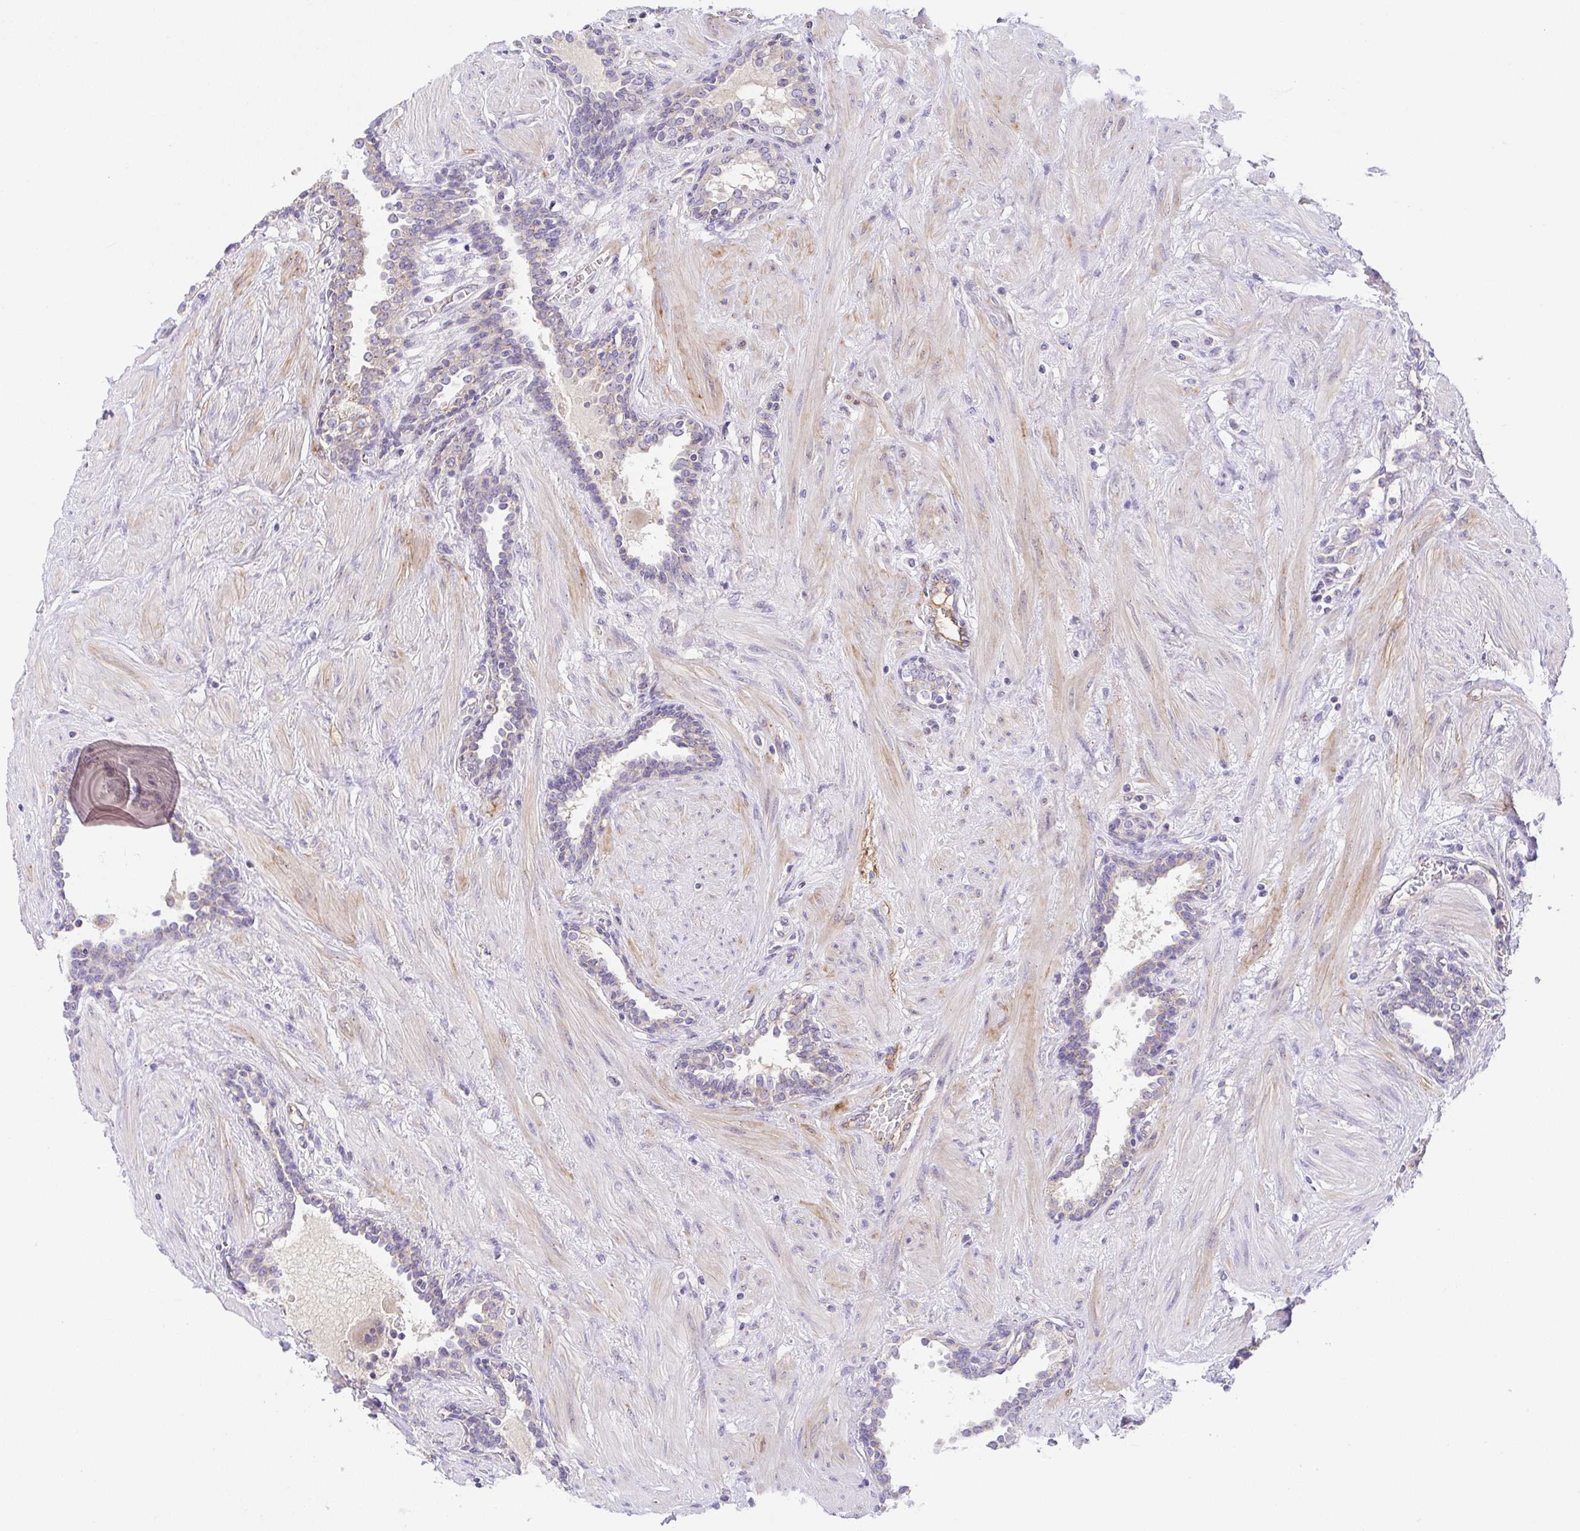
{"staining": {"intensity": "negative", "quantity": "none", "location": "none"}, "tissue": "prostate", "cell_type": "Glandular cells", "image_type": "normal", "snomed": [{"axis": "morphology", "description": "Normal tissue, NOS"}, {"axis": "topography", "description": "Prostate"}], "caption": "The histopathology image exhibits no staining of glandular cells in normal prostate.", "gene": "SLC13A1", "patient": {"sex": "male", "age": 55}}